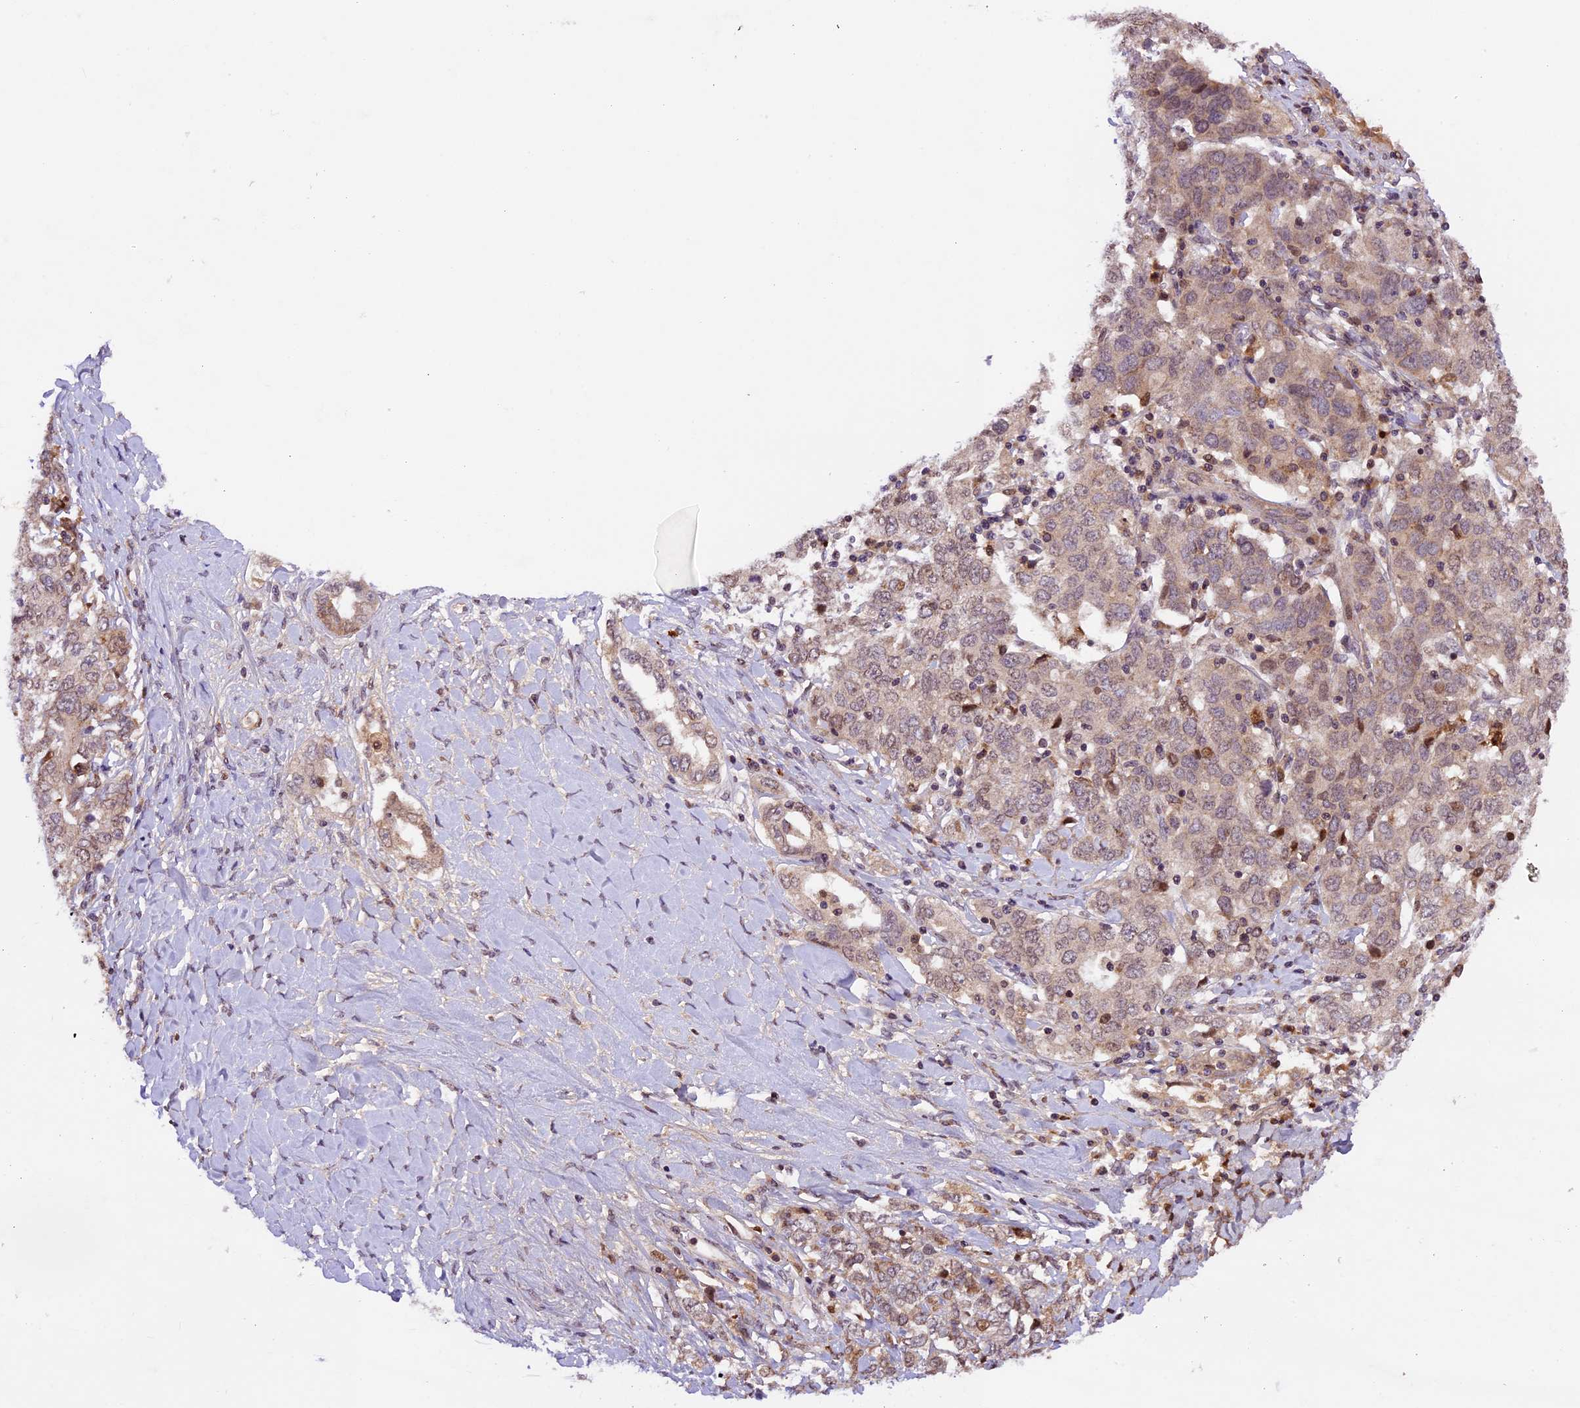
{"staining": {"intensity": "weak", "quantity": "25%-75%", "location": "cytoplasmic/membranous,nuclear"}, "tissue": "ovarian cancer", "cell_type": "Tumor cells", "image_type": "cancer", "snomed": [{"axis": "morphology", "description": "Carcinoma, endometroid"}, {"axis": "topography", "description": "Ovary"}], "caption": "Immunohistochemistry (IHC) of human endometroid carcinoma (ovarian) reveals low levels of weak cytoplasmic/membranous and nuclear expression in about 25%-75% of tumor cells.", "gene": "CCSER1", "patient": {"sex": "female", "age": 62}}